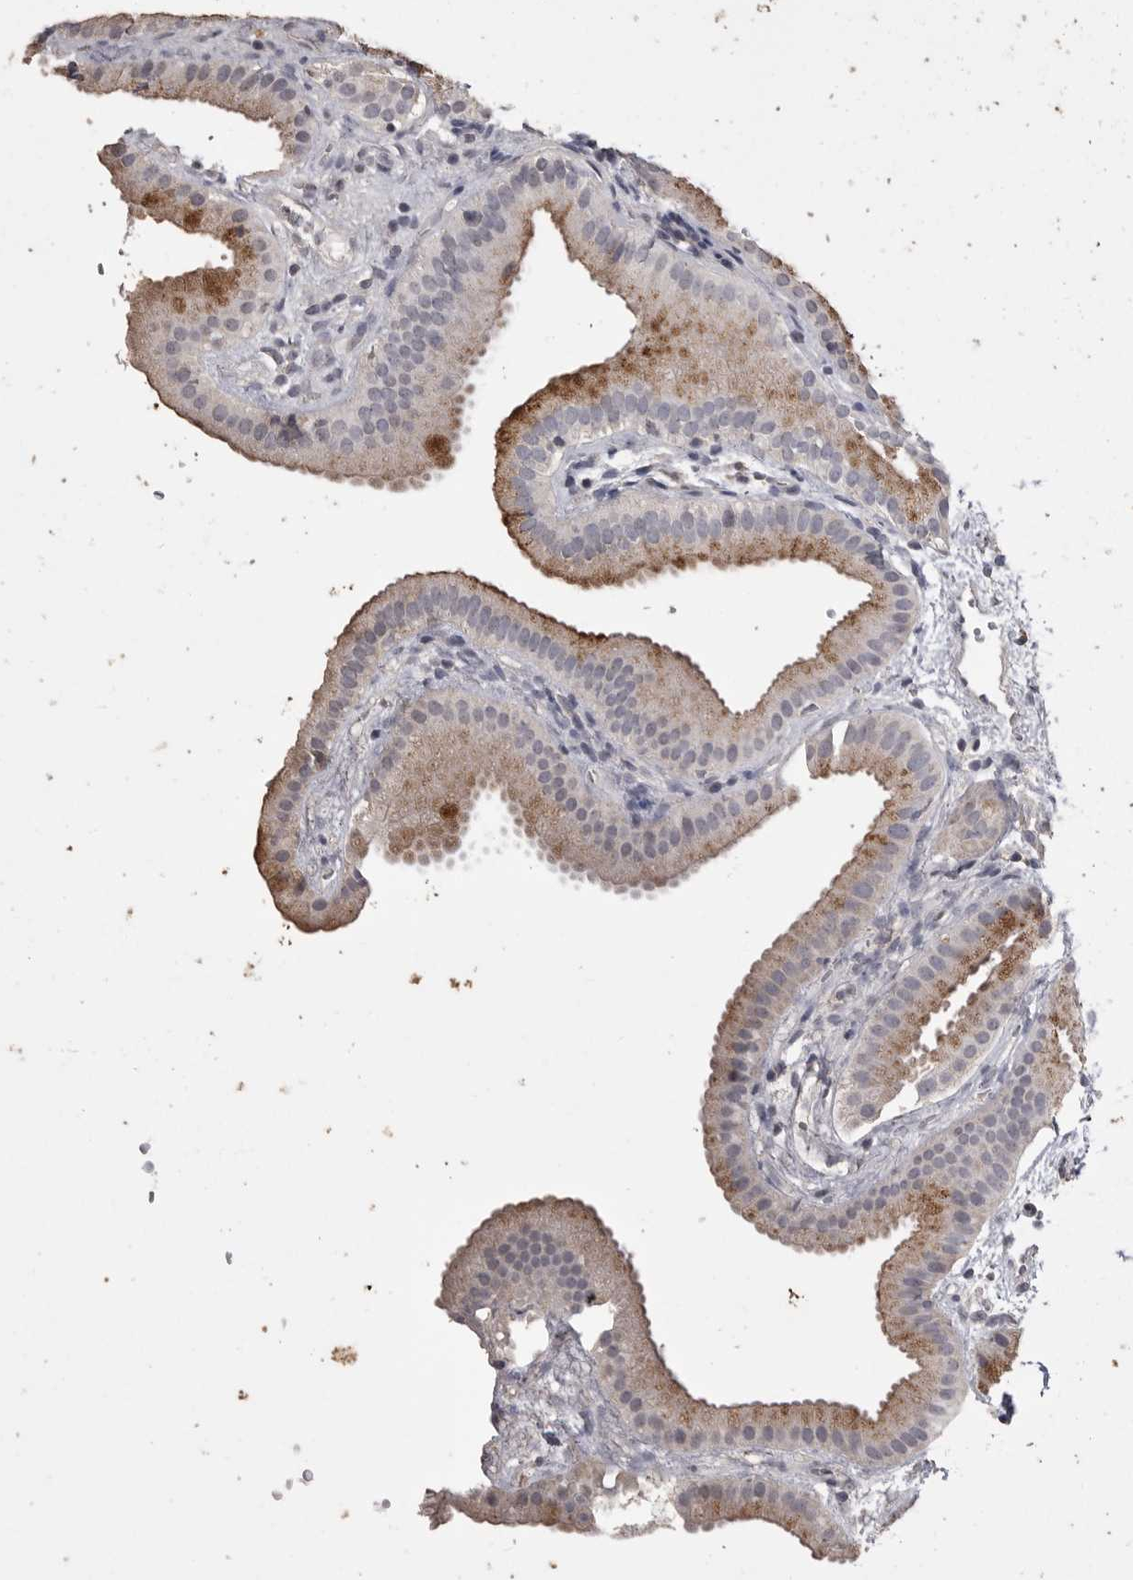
{"staining": {"intensity": "moderate", "quantity": ">75%", "location": "cytoplasmic/membranous"}, "tissue": "gallbladder", "cell_type": "Glandular cells", "image_type": "normal", "snomed": [{"axis": "morphology", "description": "Normal tissue, NOS"}, {"axis": "topography", "description": "Gallbladder"}], "caption": "A micrograph showing moderate cytoplasmic/membranous positivity in about >75% of glandular cells in normal gallbladder, as visualized by brown immunohistochemical staining.", "gene": "MMP7", "patient": {"sex": "female", "age": 64}}